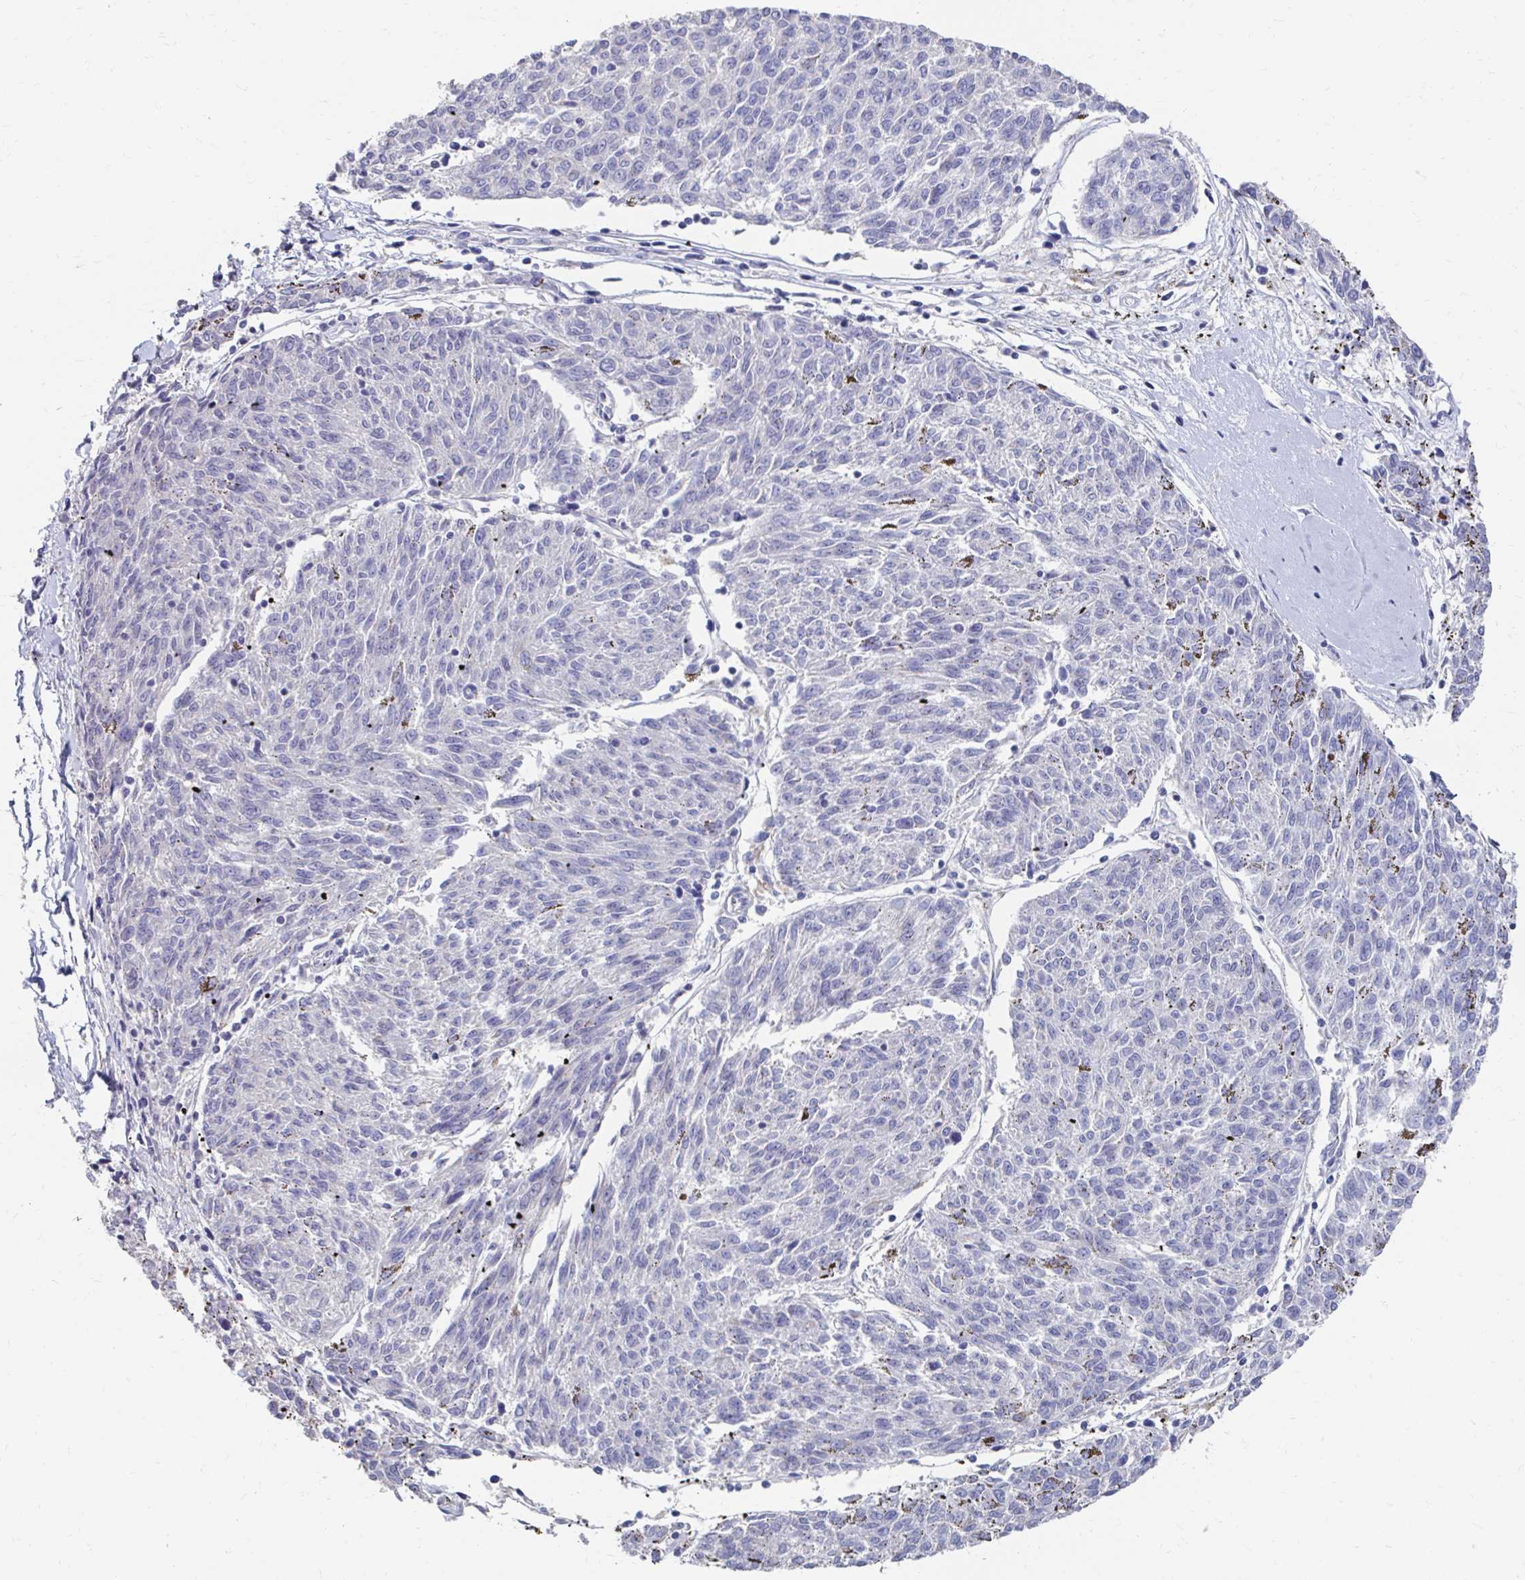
{"staining": {"intensity": "negative", "quantity": "none", "location": "none"}, "tissue": "melanoma", "cell_type": "Tumor cells", "image_type": "cancer", "snomed": [{"axis": "morphology", "description": "Malignant melanoma, NOS"}, {"axis": "topography", "description": "Skin"}], "caption": "The histopathology image exhibits no significant positivity in tumor cells of malignant melanoma.", "gene": "LAMC3", "patient": {"sex": "female", "age": 72}}